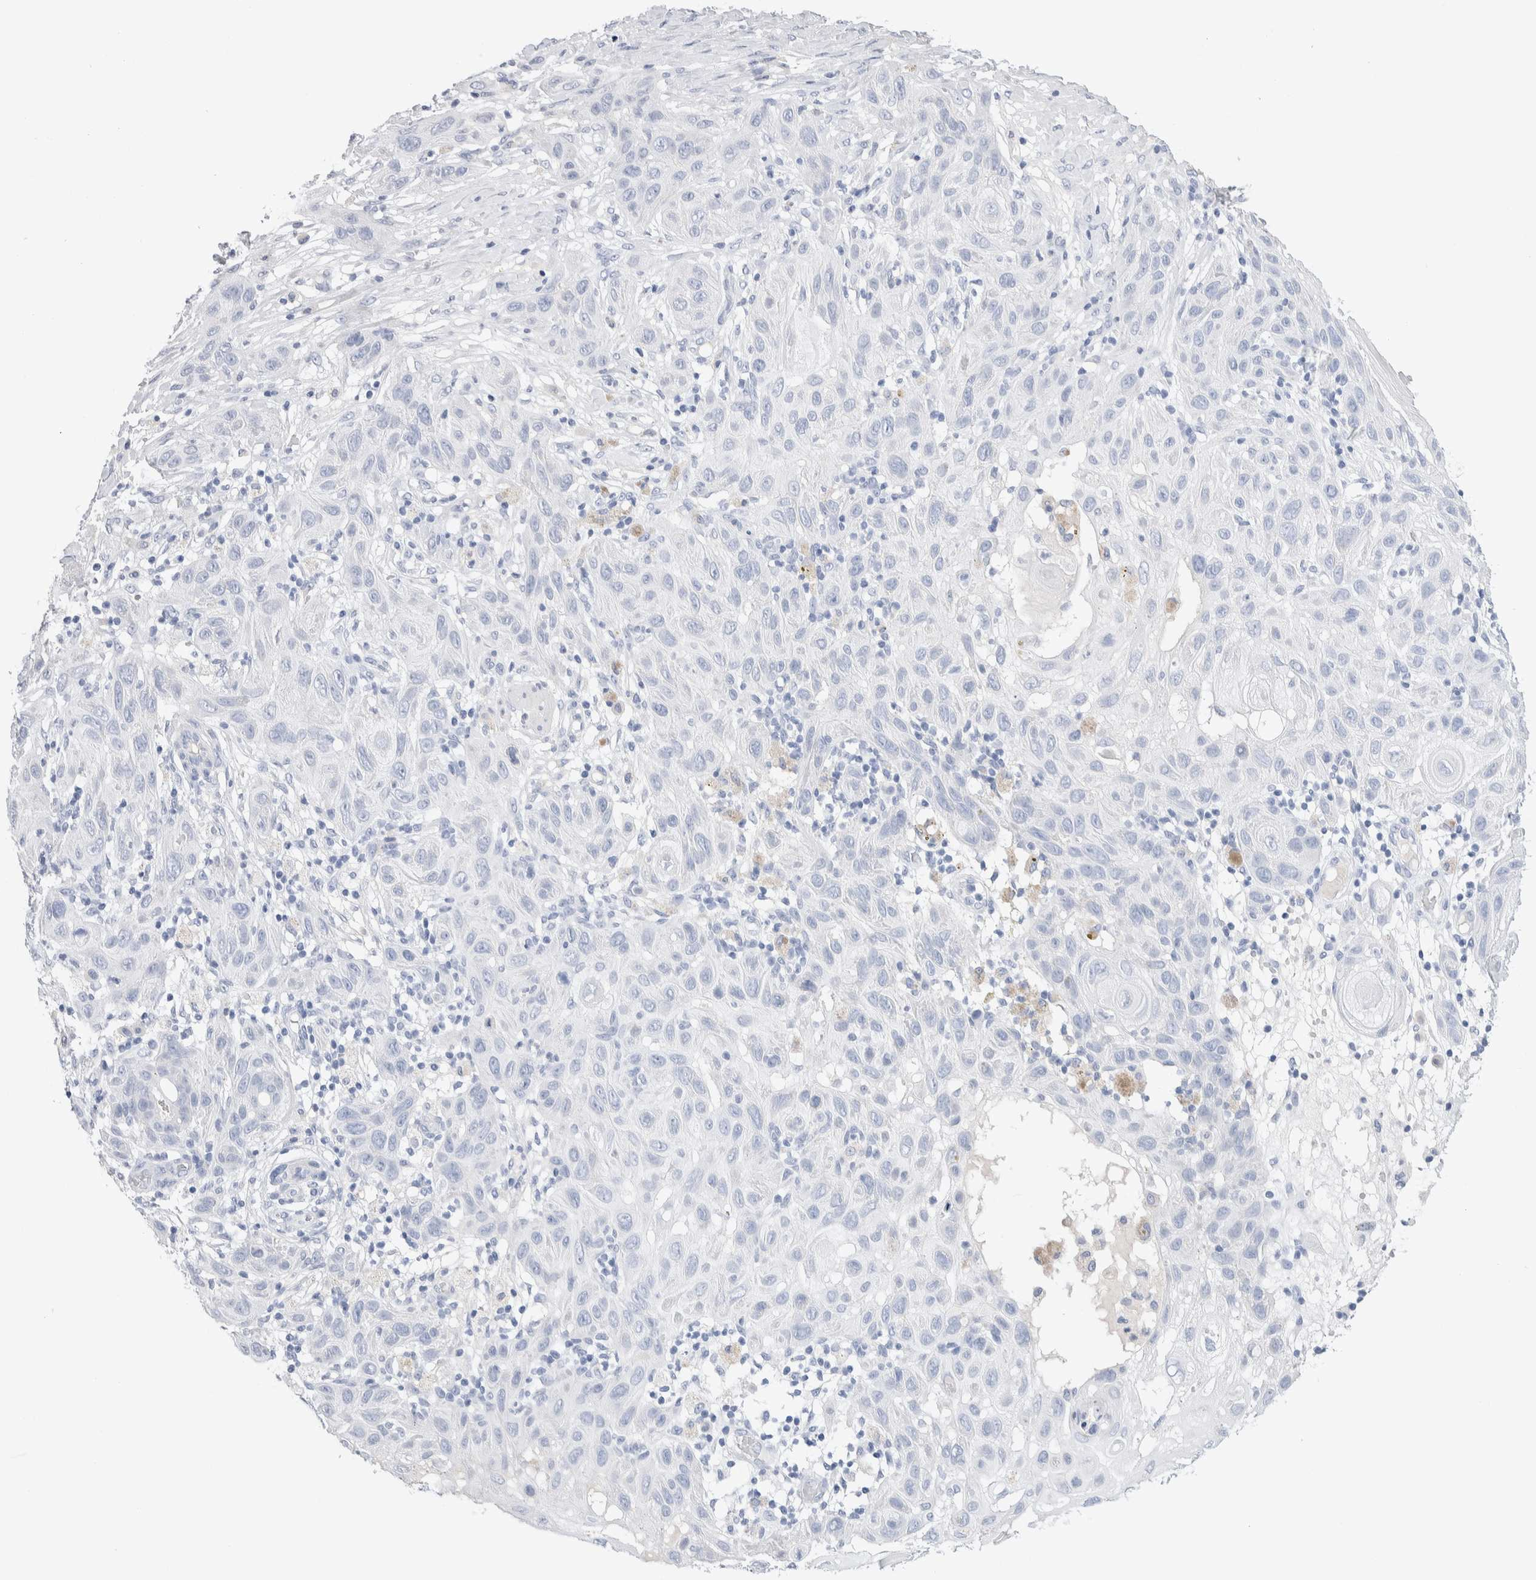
{"staining": {"intensity": "negative", "quantity": "none", "location": "none"}, "tissue": "skin cancer", "cell_type": "Tumor cells", "image_type": "cancer", "snomed": [{"axis": "morphology", "description": "Squamous cell carcinoma, NOS"}, {"axis": "topography", "description": "Skin"}], "caption": "Immunohistochemistry of skin squamous cell carcinoma reveals no staining in tumor cells.", "gene": "GDA", "patient": {"sex": "female", "age": 96}}